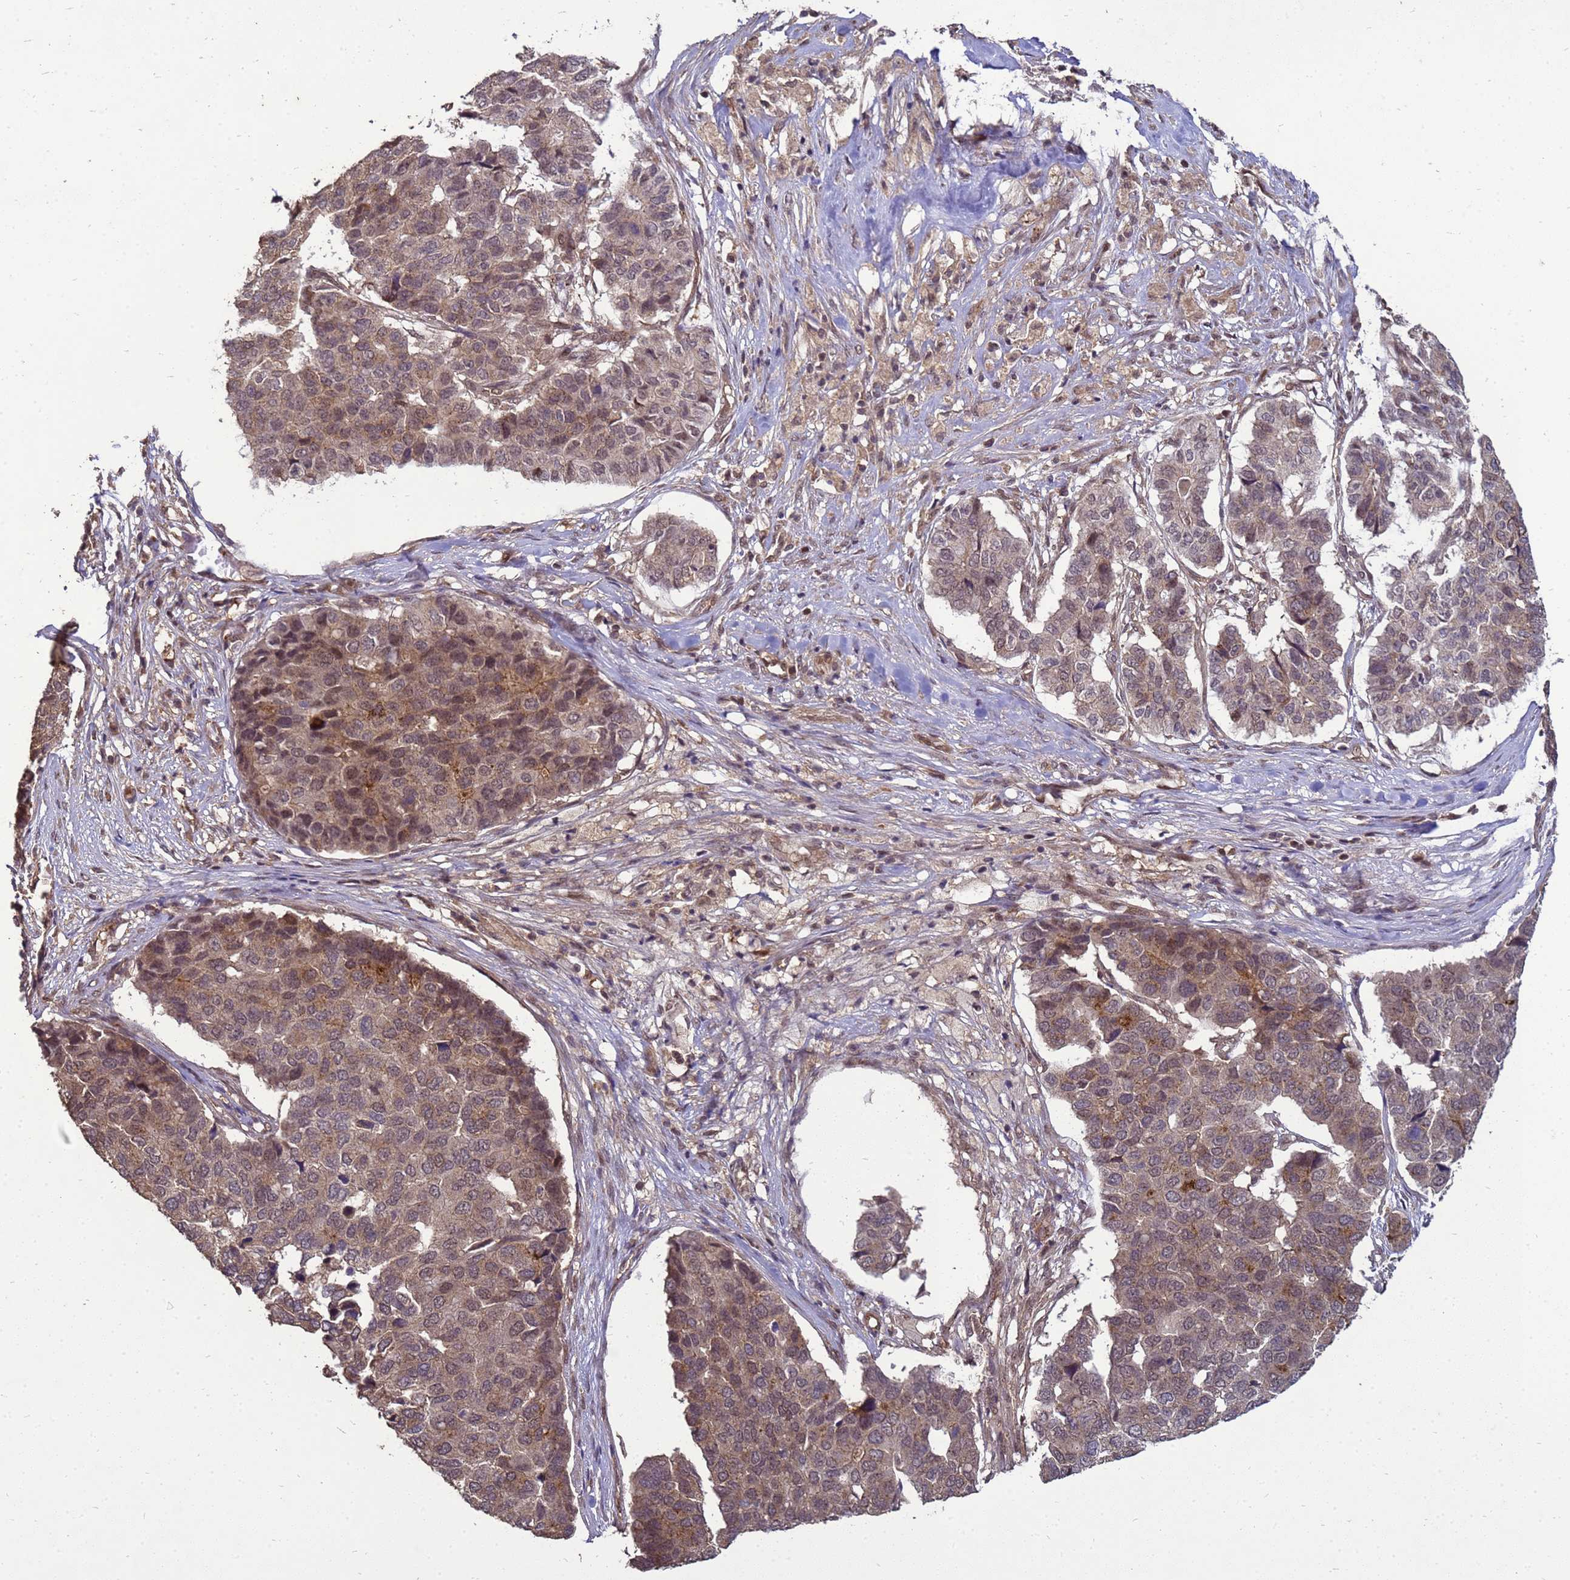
{"staining": {"intensity": "moderate", "quantity": ">75%", "location": "cytoplasmic/membranous,nuclear"}, "tissue": "pancreatic cancer", "cell_type": "Tumor cells", "image_type": "cancer", "snomed": [{"axis": "morphology", "description": "Adenocarcinoma, NOS"}, {"axis": "topography", "description": "Pancreas"}], "caption": "About >75% of tumor cells in adenocarcinoma (pancreatic) exhibit moderate cytoplasmic/membranous and nuclear protein expression as visualized by brown immunohistochemical staining.", "gene": "CRBN", "patient": {"sex": "male", "age": 50}}